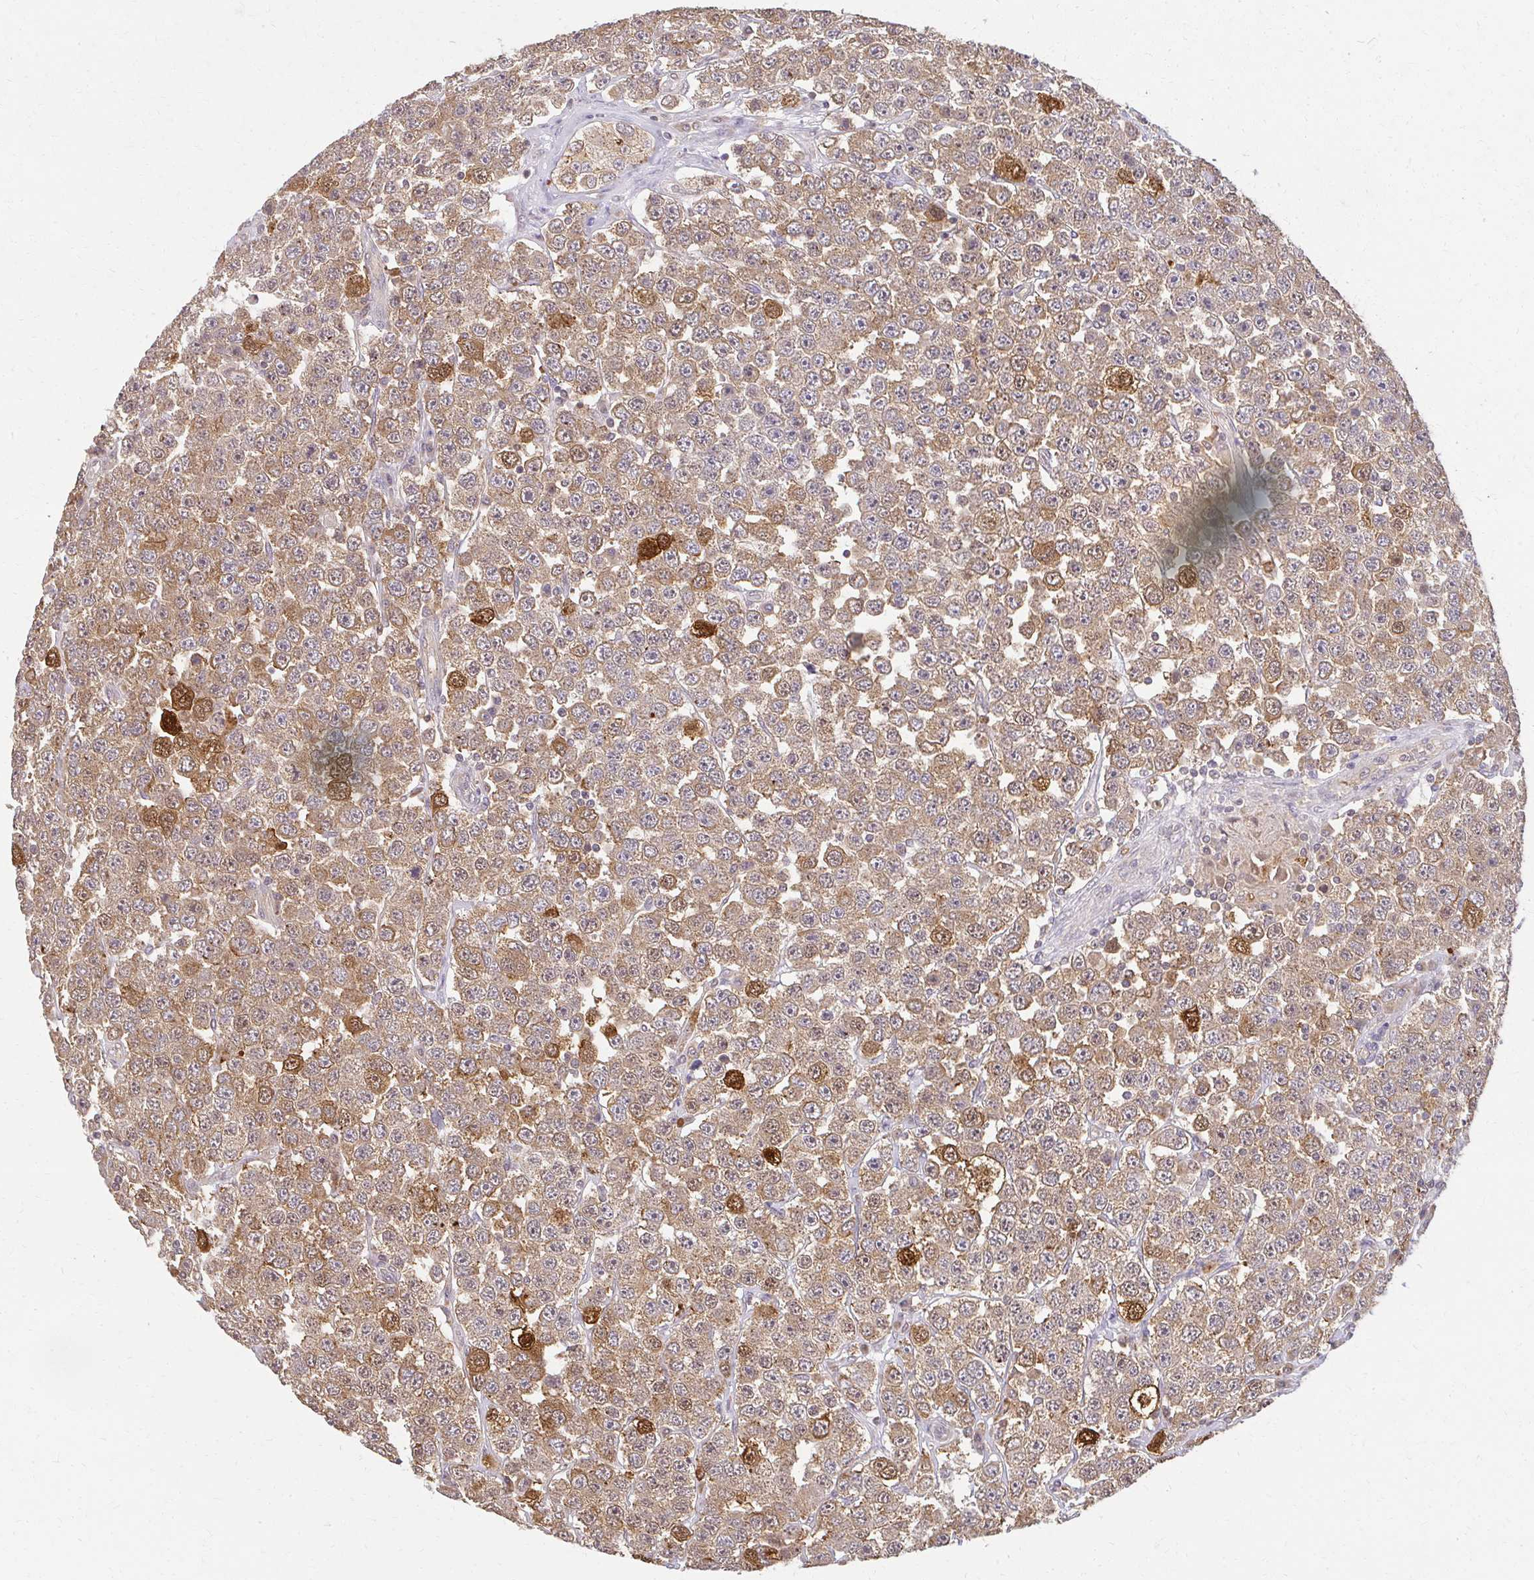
{"staining": {"intensity": "moderate", "quantity": ">75%", "location": "cytoplasmic/membranous,nuclear"}, "tissue": "testis cancer", "cell_type": "Tumor cells", "image_type": "cancer", "snomed": [{"axis": "morphology", "description": "Seminoma, NOS"}, {"axis": "topography", "description": "Testis"}], "caption": "Human testis seminoma stained with a brown dye reveals moderate cytoplasmic/membranous and nuclear positive staining in approximately >75% of tumor cells.", "gene": "LARS2", "patient": {"sex": "male", "age": 28}}